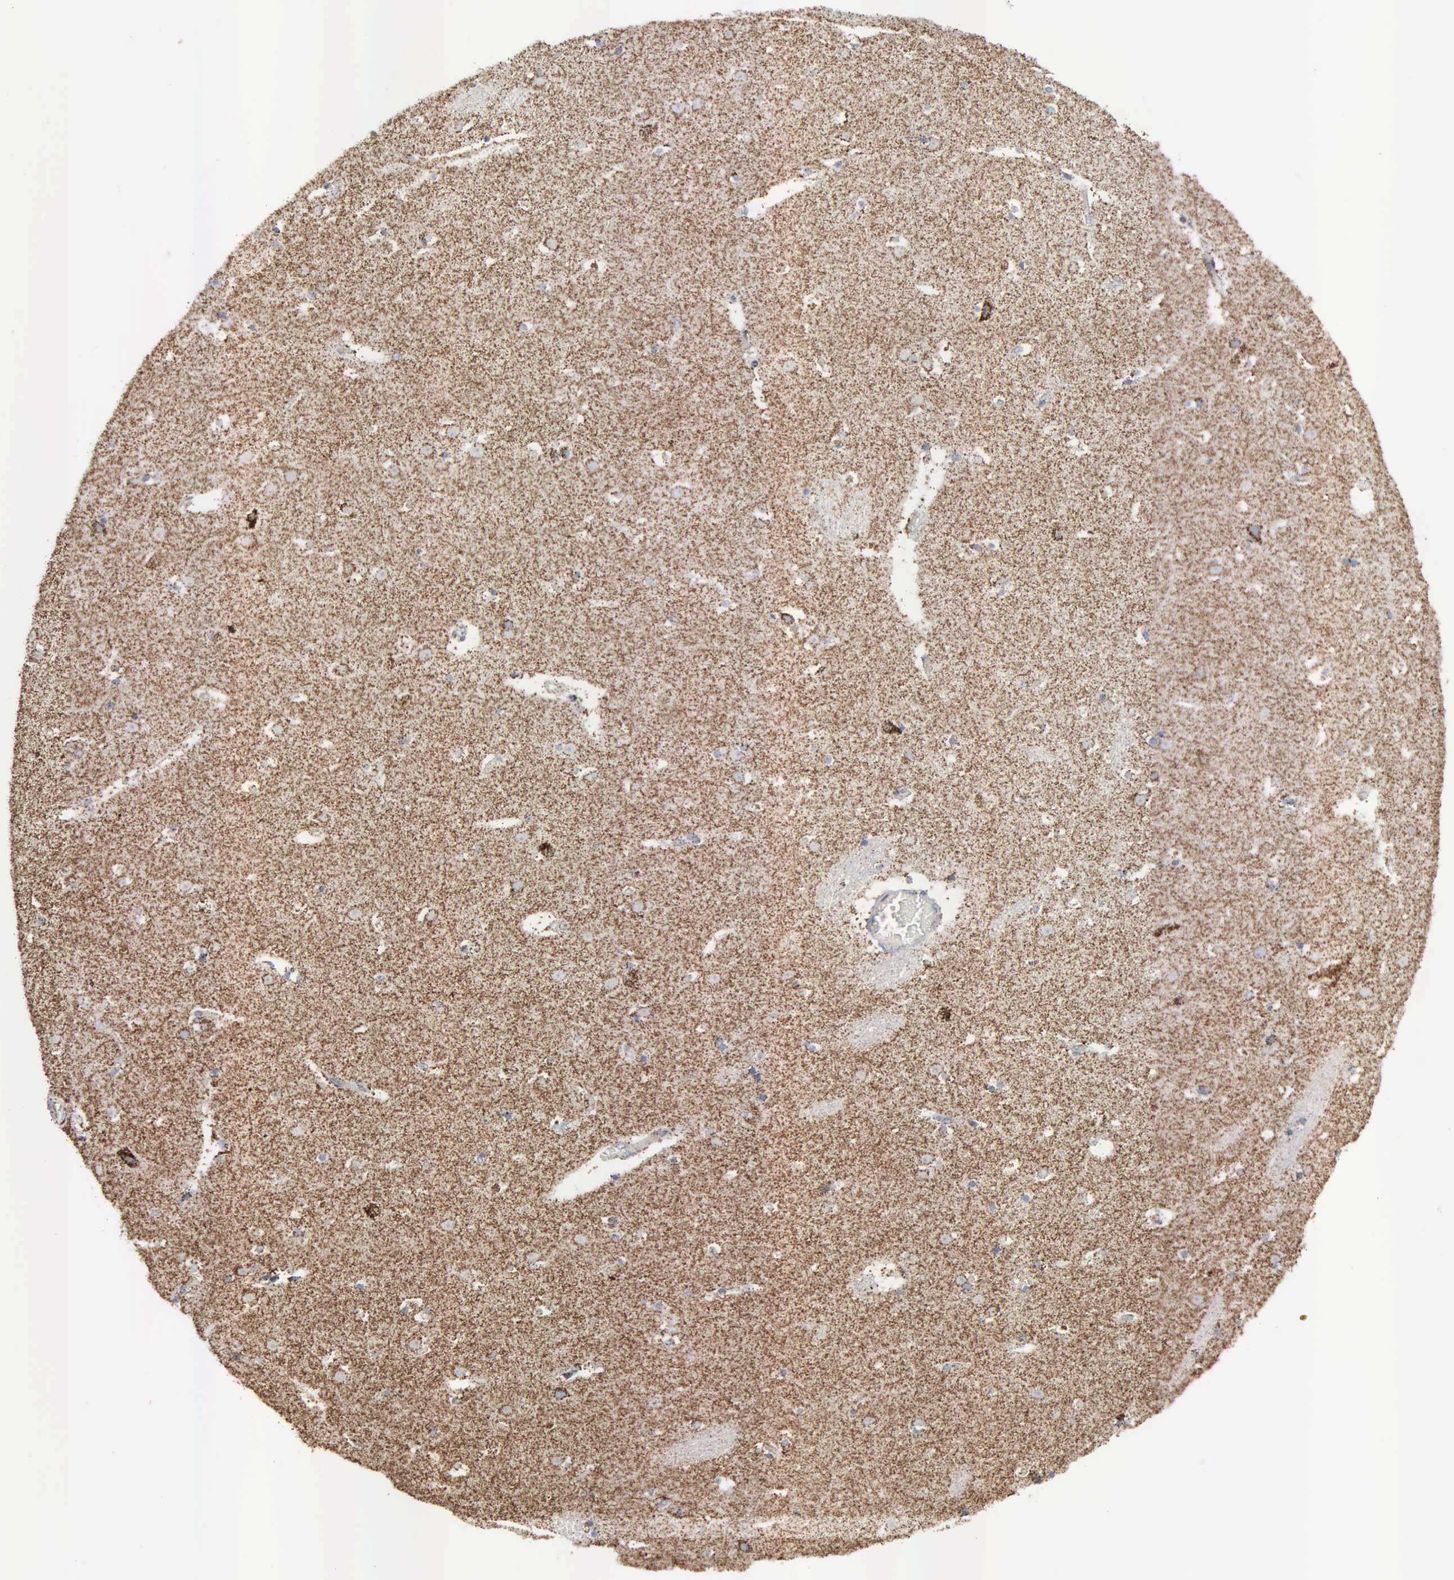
{"staining": {"intensity": "strong", "quantity": ">75%", "location": "cytoplasmic/membranous"}, "tissue": "caudate", "cell_type": "Glial cells", "image_type": "normal", "snomed": [{"axis": "morphology", "description": "Normal tissue, NOS"}, {"axis": "topography", "description": "Lateral ventricle wall"}], "caption": "A high amount of strong cytoplasmic/membranous staining is seen in about >75% of glial cells in benign caudate. Nuclei are stained in blue.", "gene": "HSPA9", "patient": {"sex": "male", "age": 45}}